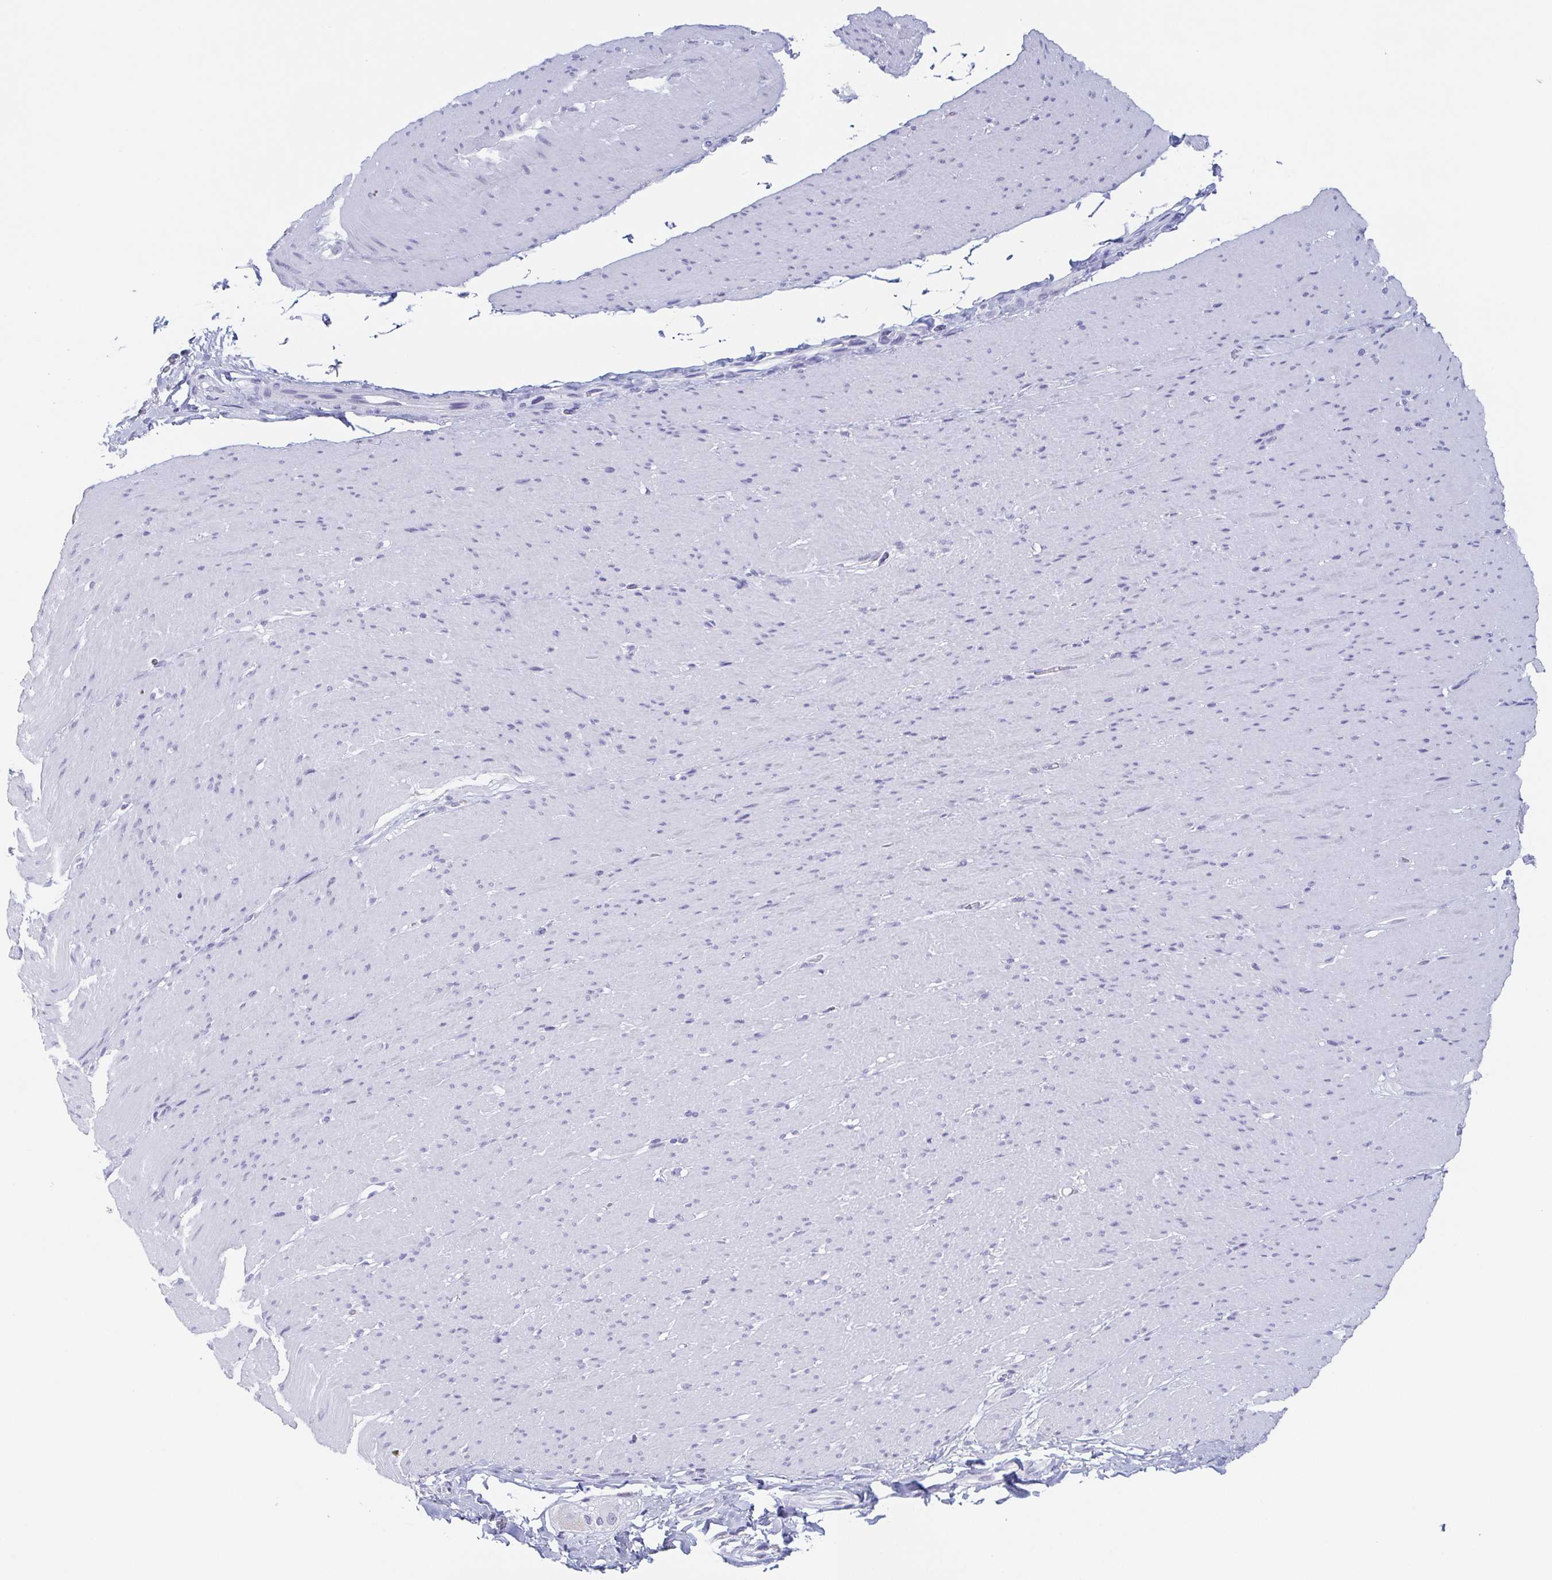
{"staining": {"intensity": "negative", "quantity": "none", "location": "none"}, "tissue": "smooth muscle", "cell_type": "Smooth muscle cells", "image_type": "normal", "snomed": [{"axis": "morphology", "description": "Normal tissue, NOS"}, {"axis": "topography", "description": "Smooth muscle"}, {"axis": "topography", "description": "Rectum"}], "caption": "The image exhibits no significant positivity in smooth muscle cells of smooth muscle.", "gene": "REG4", "patient": {"sex": "male", "age": 53}}